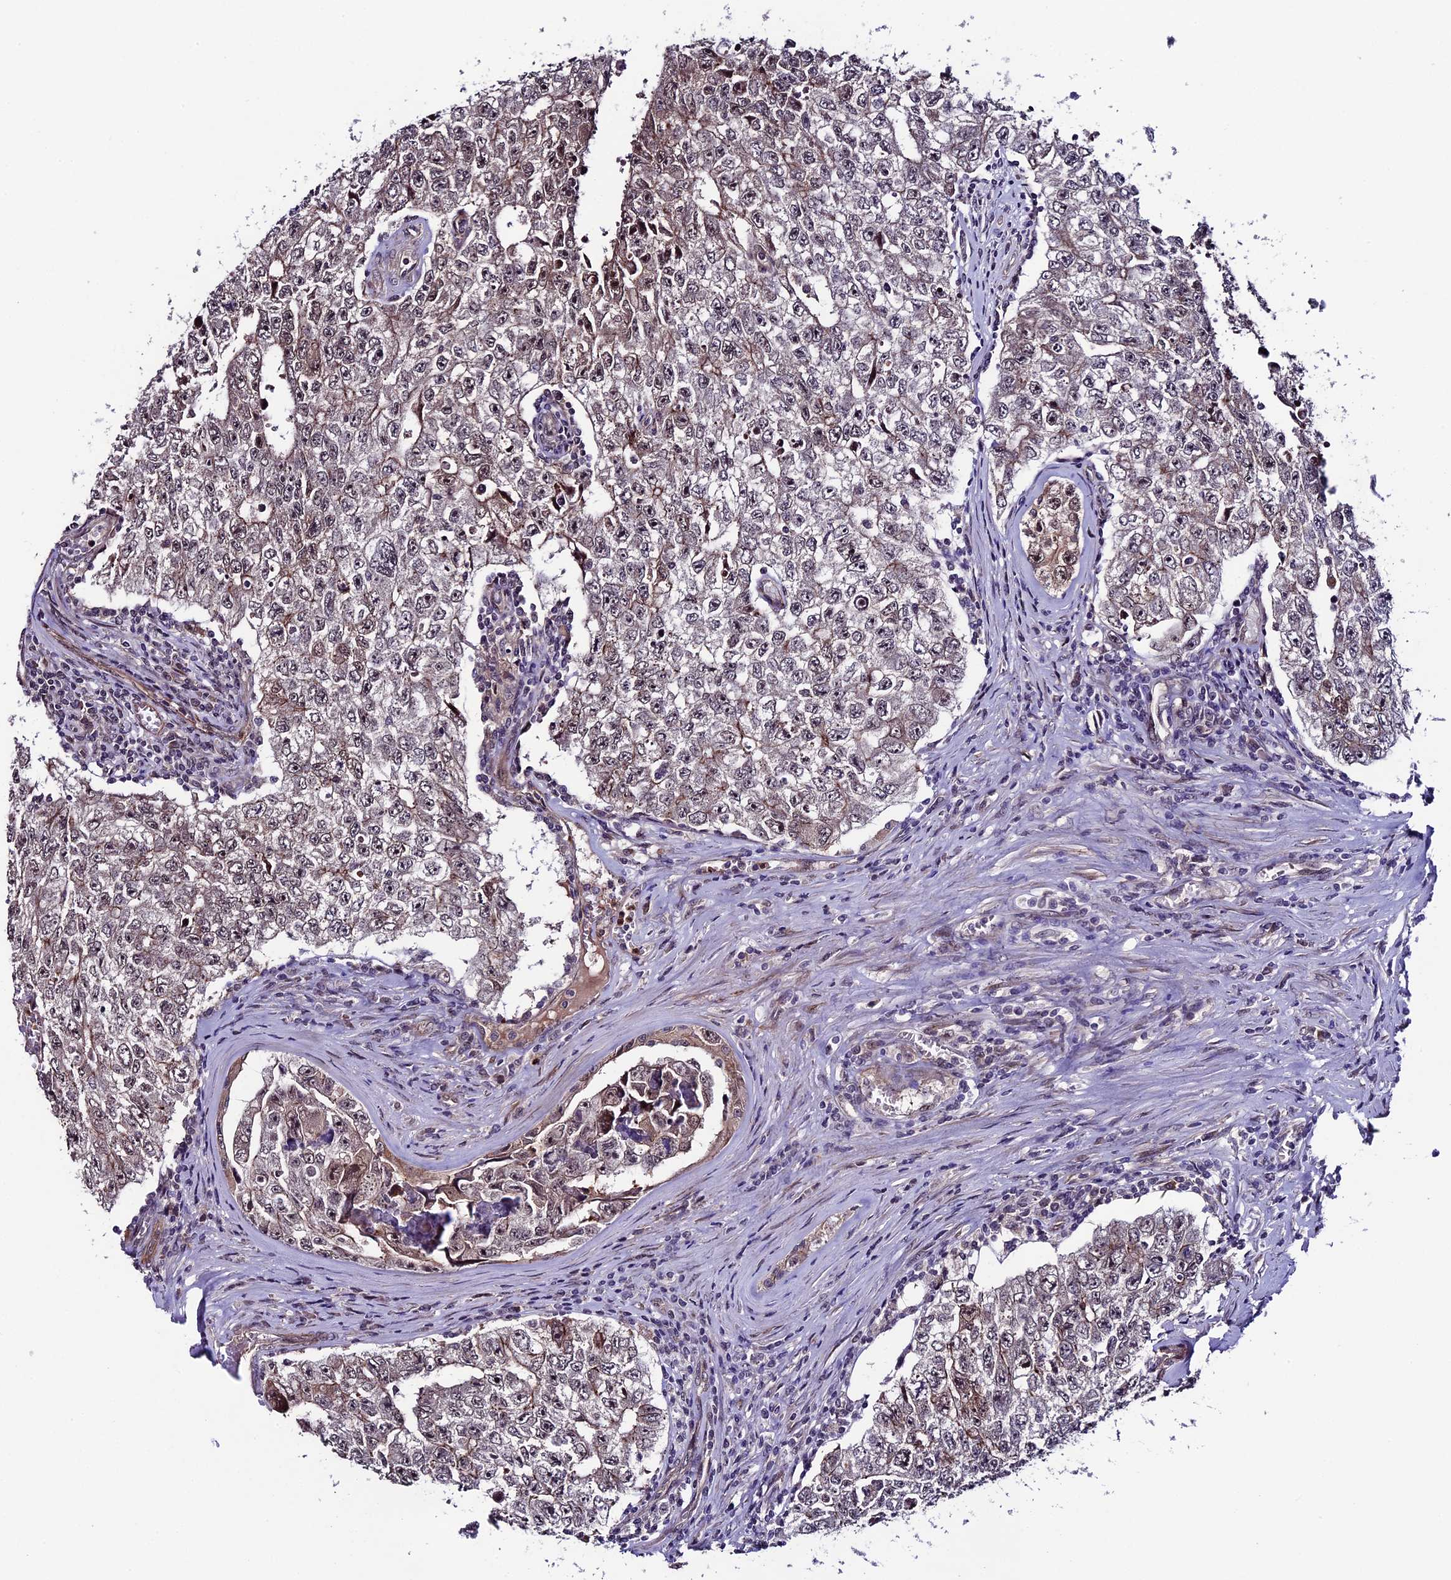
{"staining": {"intensity": "weak", "quantity": "25%-75%", "location": "cytoplasmic/membranous,nuclear"}, "tissue": "testis cancer", "cell_type": "Tumor cells", "image_type": "cancer", "snomed": [{"axis": "morphology", "description": "Carcinoma, Embryonal, NOS"}, {"axis": "topography", "description": "Testis"}], "caption": "This is a histology image of IHC staining of testis cancer (embryonal carcinoma), which shows weak staining in the cytoplasmic/membranous and nuclear of tumor cells.", "gene": "SIPA1L3", "patient": {"sex": "male", "age": 17}}